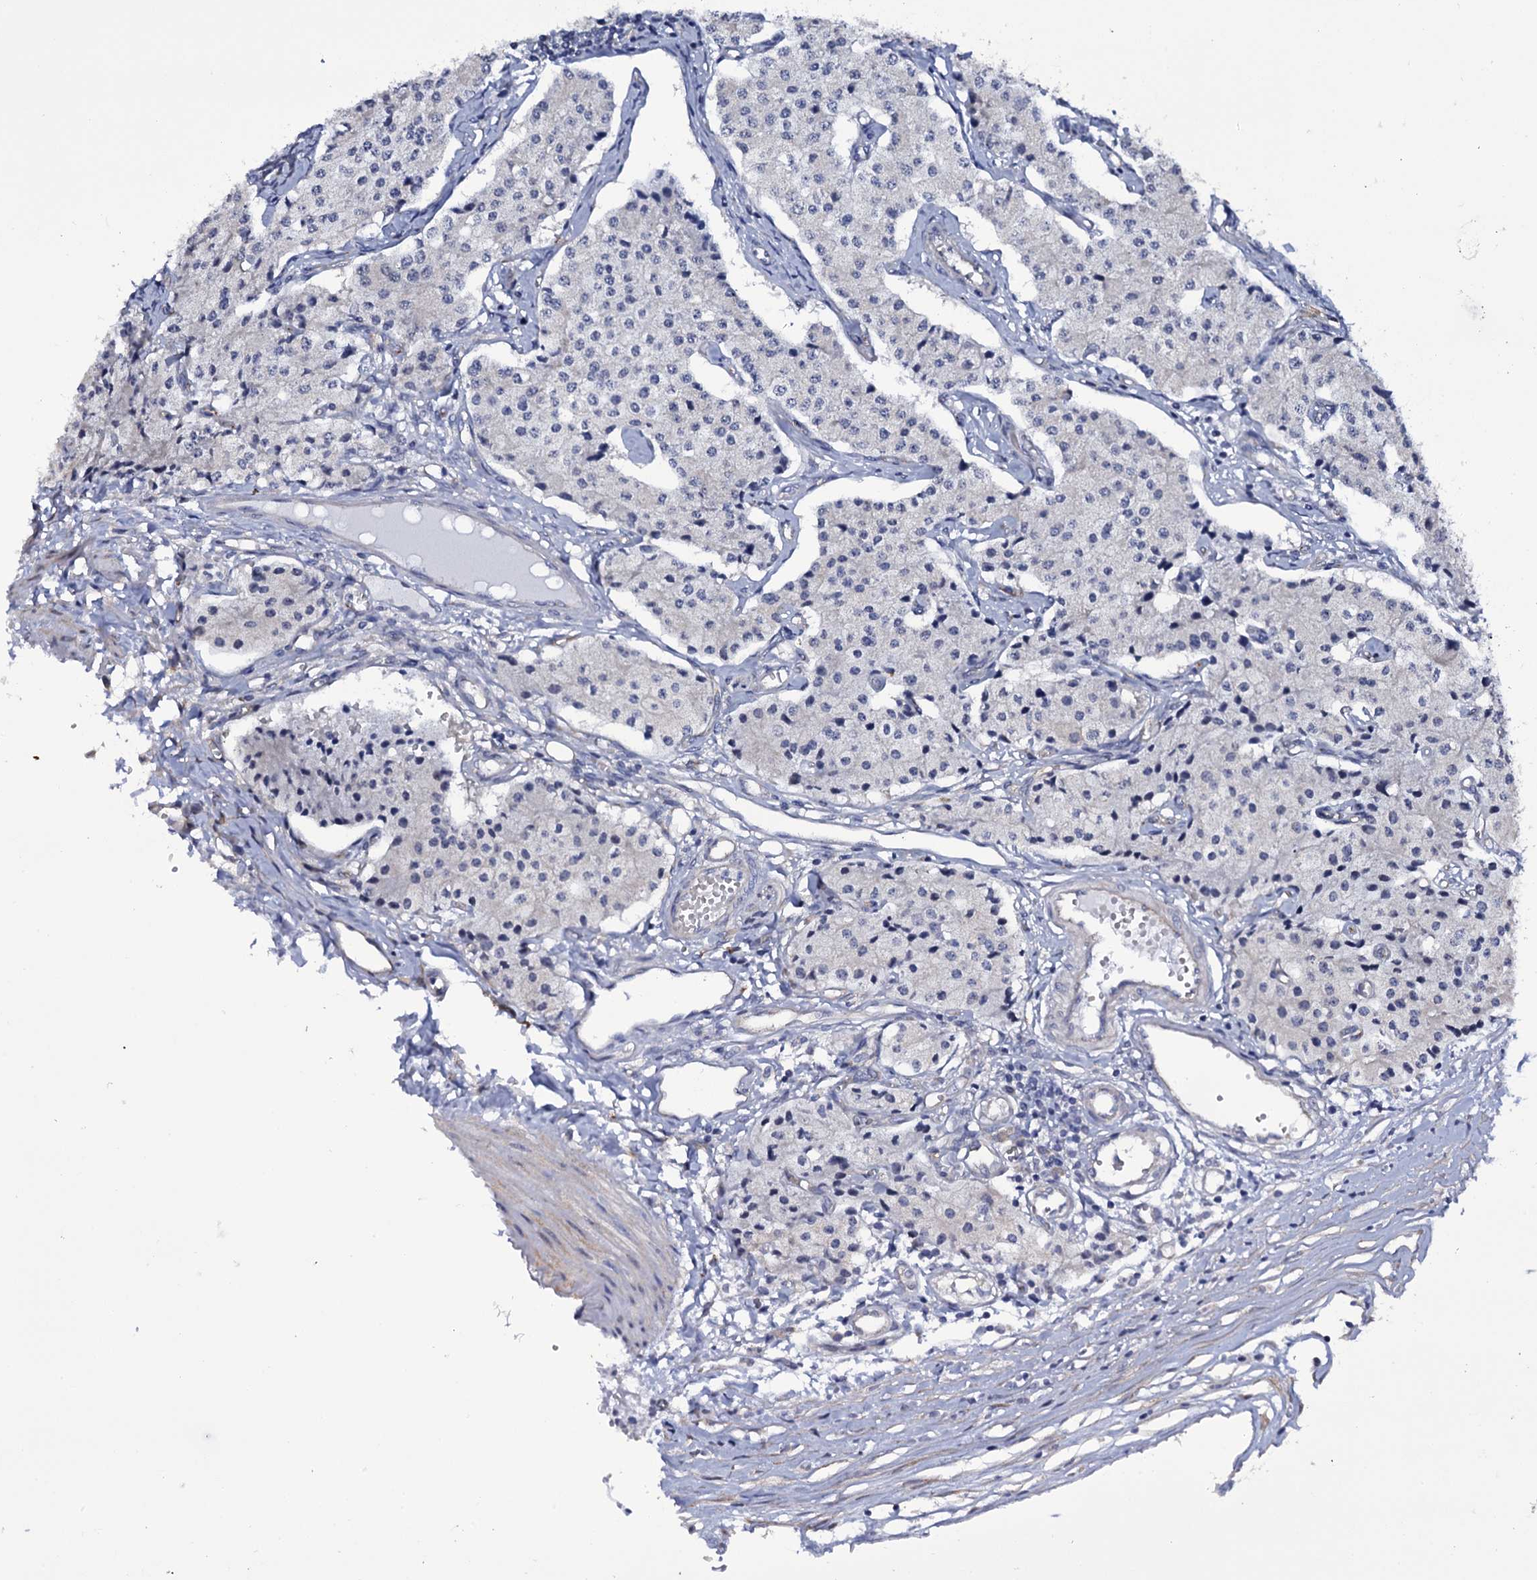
{"staining": {"intensity": "negative", "quantity": "none", "location": "none"}, "tissue": "carcinoid", "cell_type": "Tumor cells", "image_type": "cancer", "snomed": [{"axis": "morphology", "description": "Carcinoid, malignant, NOS"}, {"axis": "topography", "description": "Colon"}], "caption": "This is an IHC micrograph of human carcinoid (malignant). There is no positivity in tumor cells.", "gene": "GAREM1", "patient": {"sex": "female", "age": 52}}